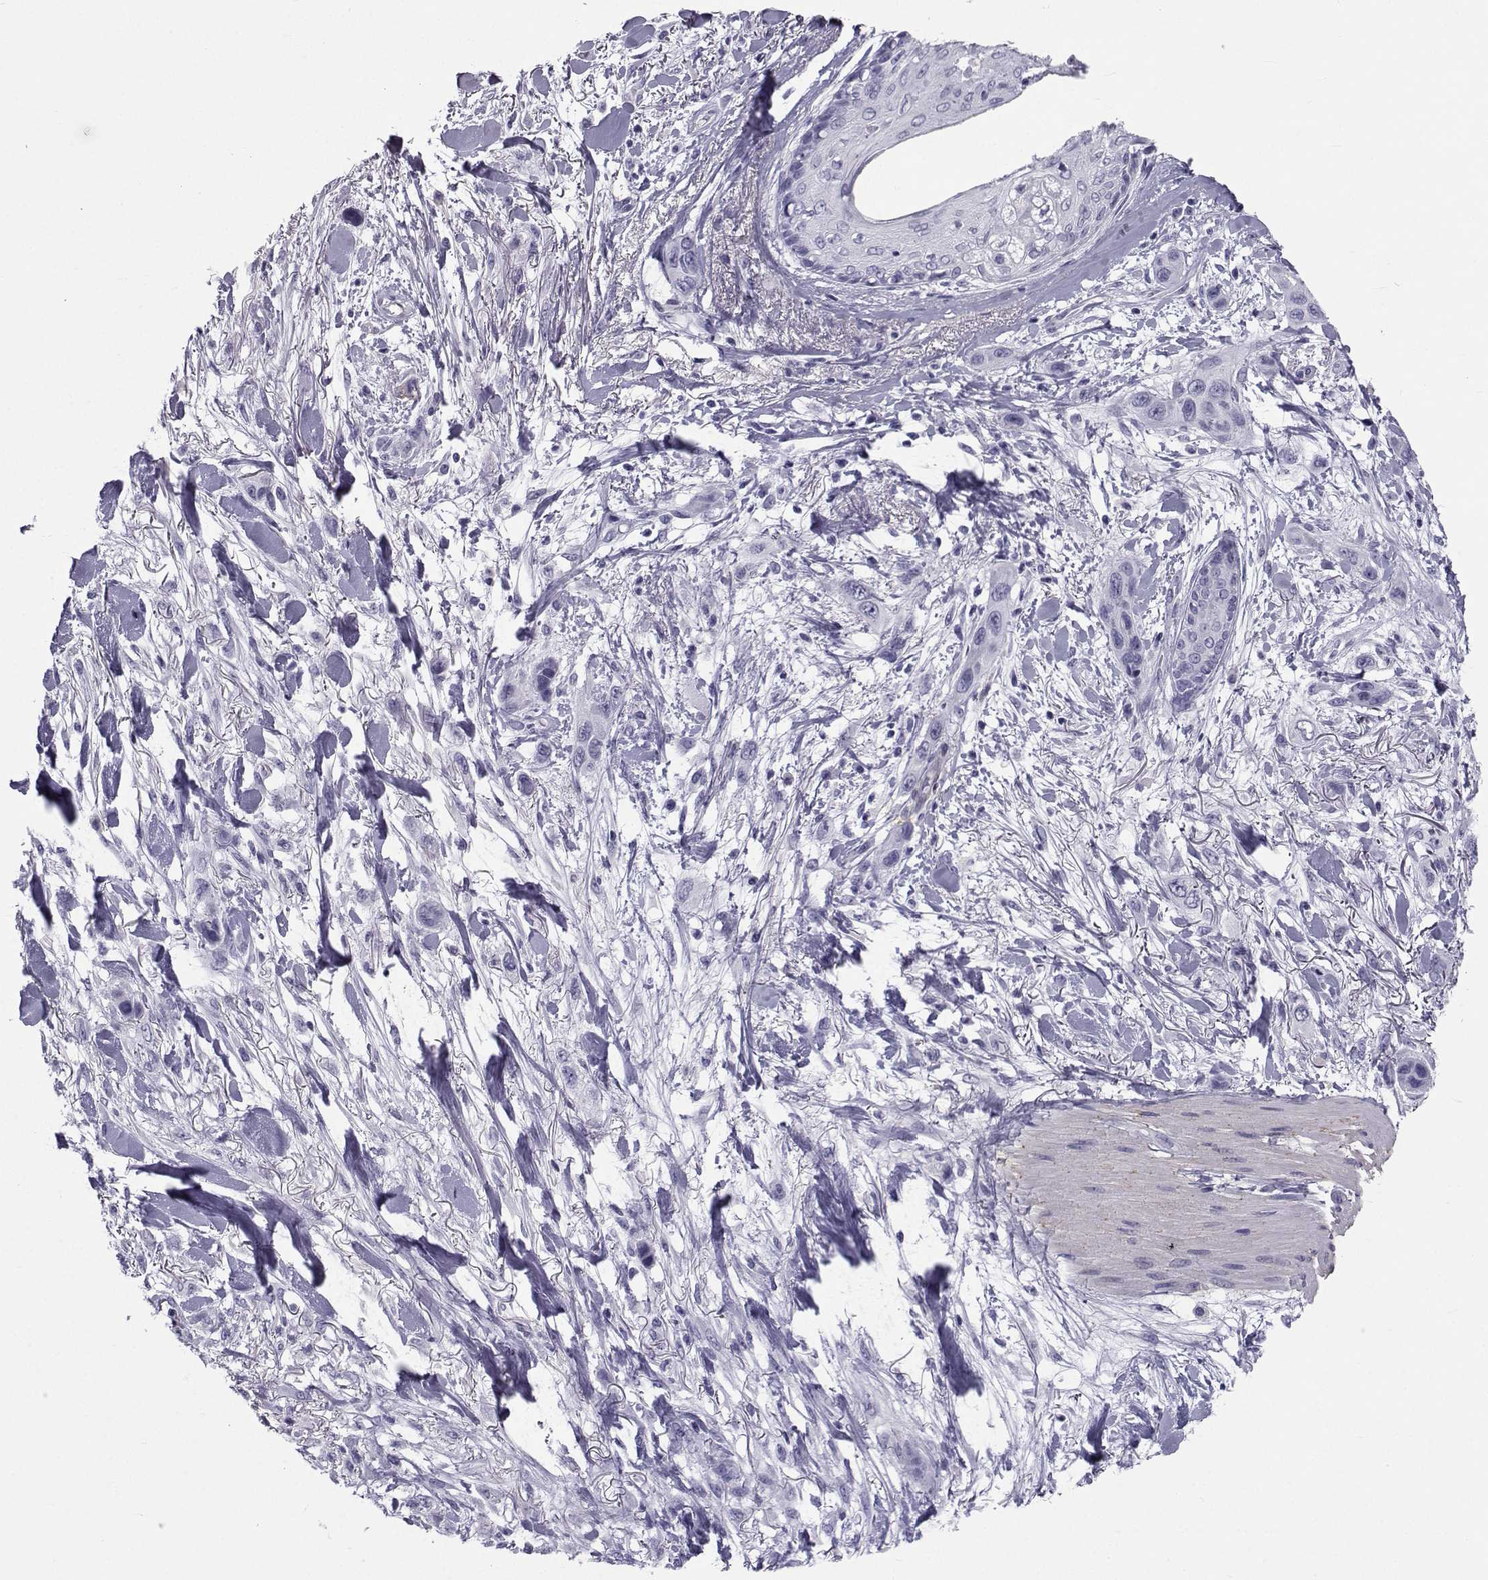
{"staining": {"intensity": "negative", "quantity": "none", "location": "none"}, "tissue": "skin cancer", "cell_type": "Tumor cells", "image_type": "cancer", "snomed": [{"axis": "morphology", "description": "Squamous cell carcinoma, NOS"}, {"axis": "topography", "description": "Skin"}], "caption": "This histopathology image is of skin cancer stained with immunohistochemistry to label a protein in brown with the nuclei are counter-stained blue. There is no positivity in tumor cells. Nuclei are stained in blue.", "gene": "SPANXD", "patient": {"sex": "male", "age": 79}}